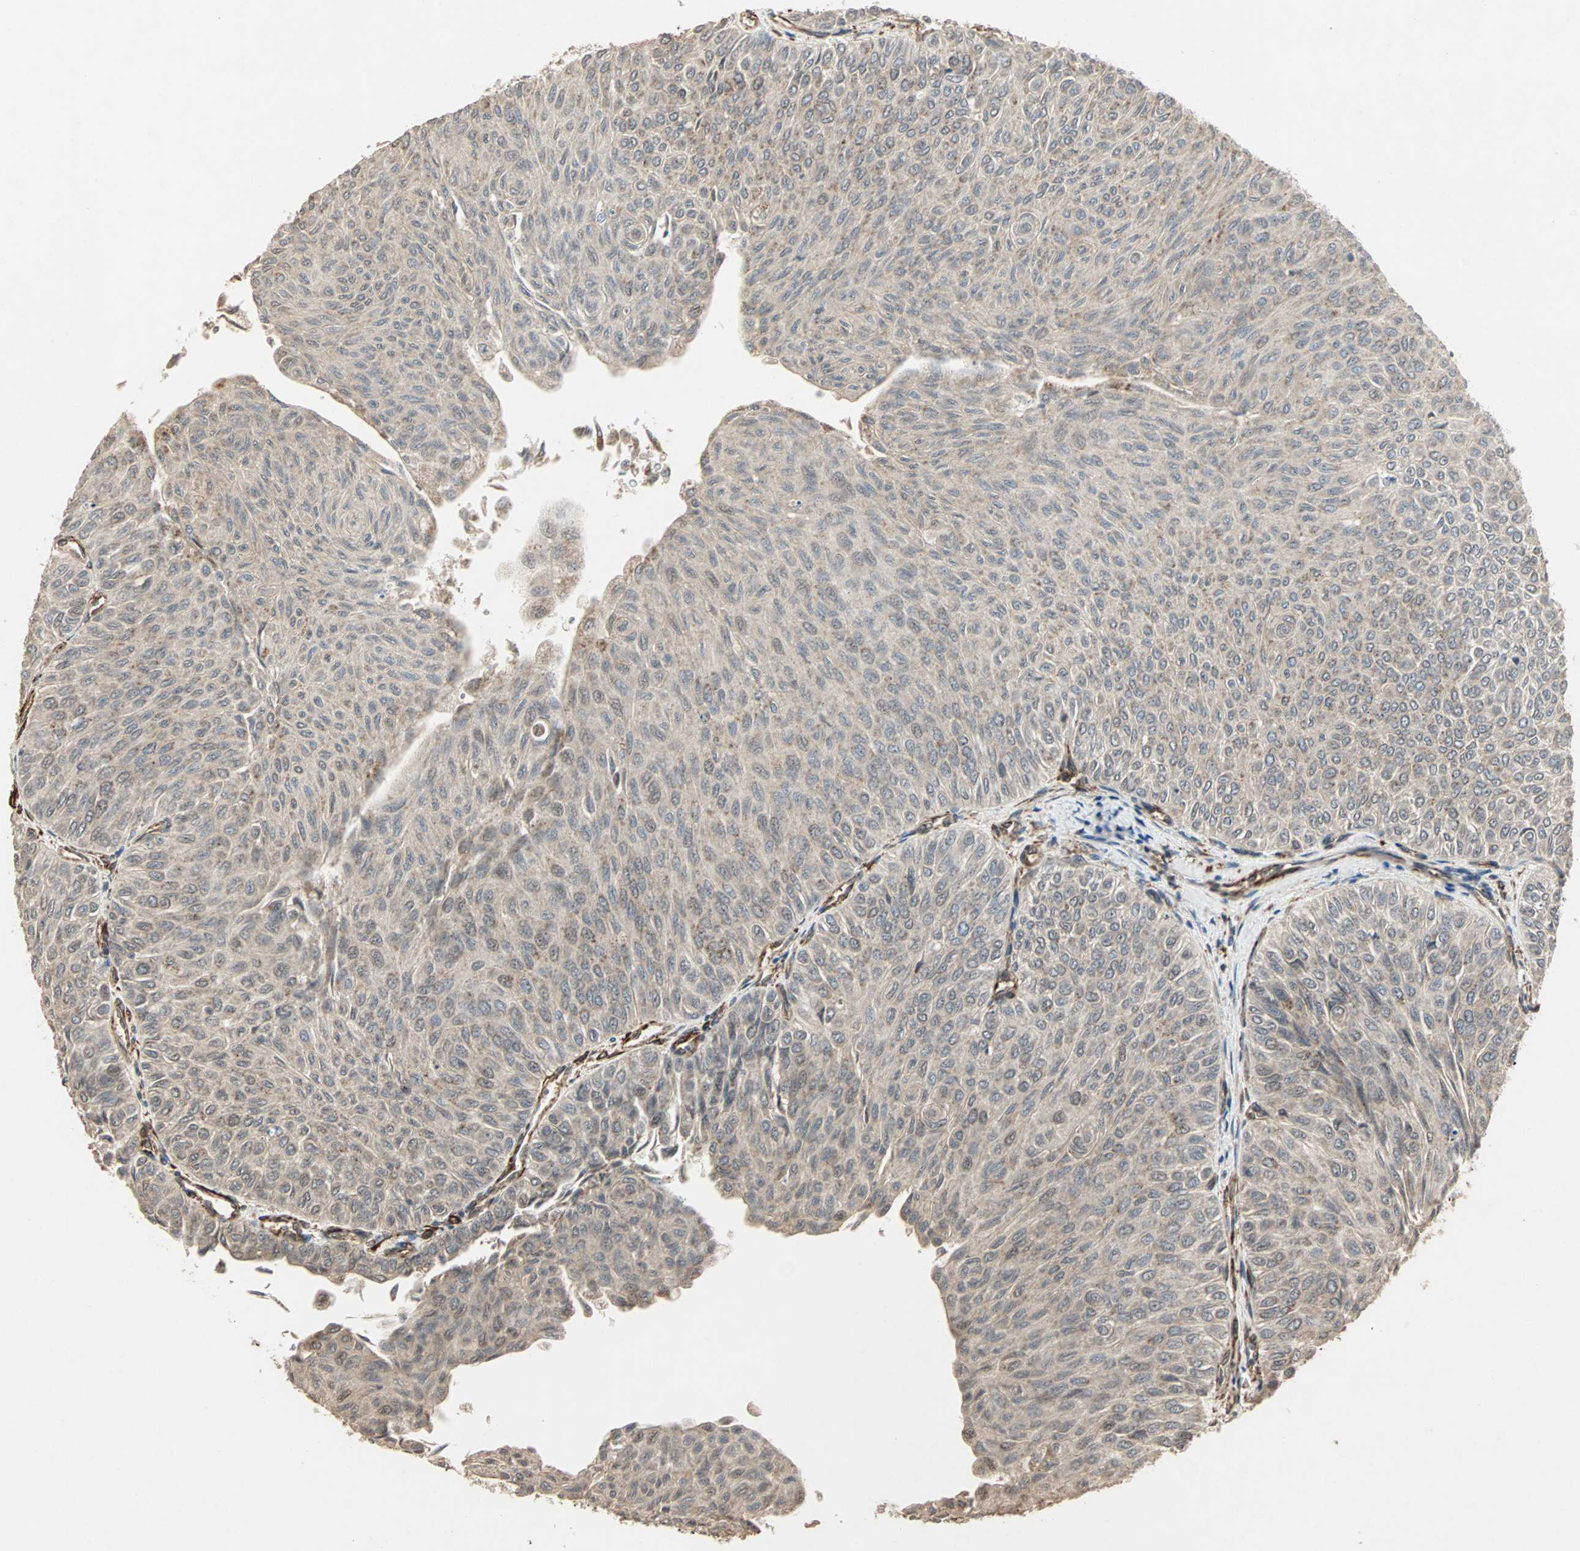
{"staining": {"intensity": "weak", "quantity": "25%-75%", "location": "cytoplasmic/membranous"}, "tissue": "urothelial cancer", "cell_type": "Tumor cells", "image_type": "cancer", "snomed": [{"axis": "morphology", "description": "Urothelial carcinoma, Low grade"}, {"axis": "topography", "description": "Urinary bladder"}], "caption": "Tumor cells show low levels of weak cytoplasmic/membranous positivity in about 25%-75% of cells in human urothelial cancer.", "gene": "TRPV4", "patient": {"sex": "male", "age": 78}}